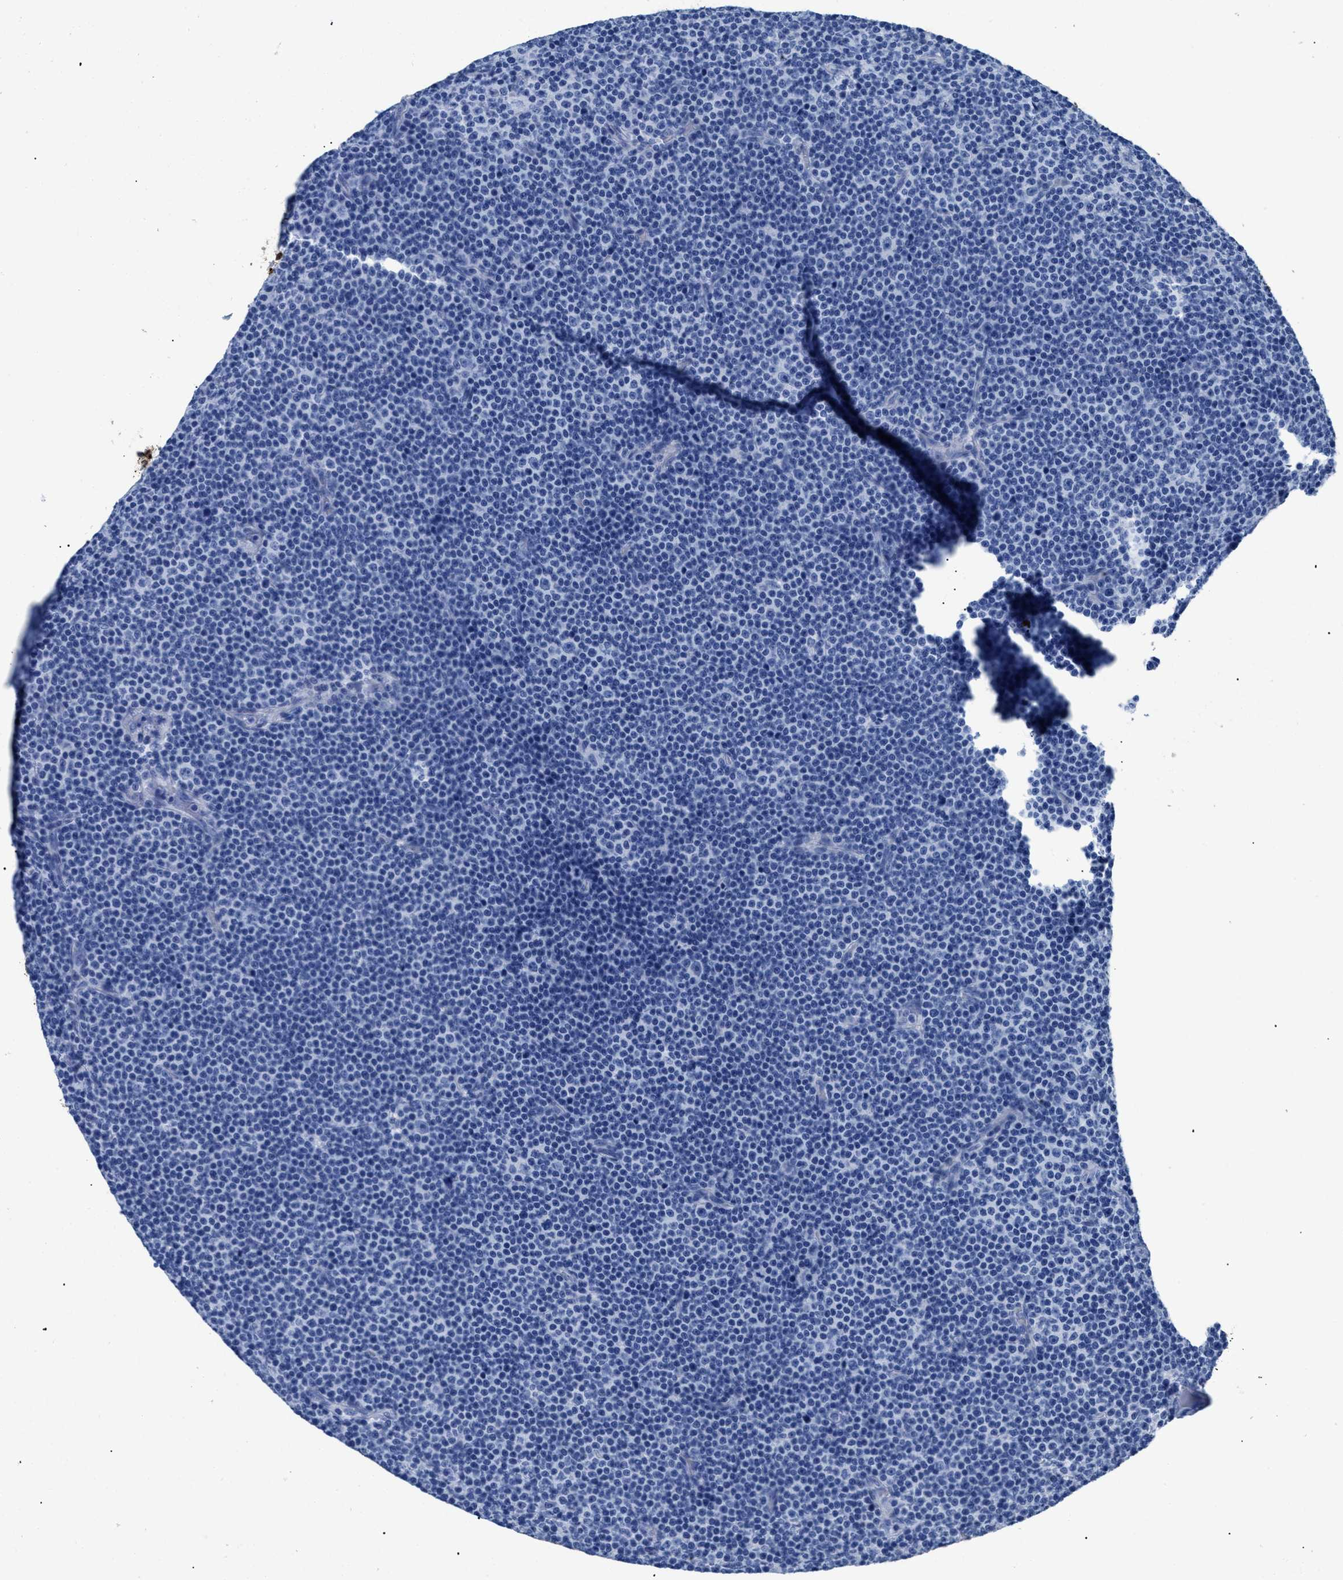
{"staining": {"intensity": "negative", "quantity": "none", "location": "none"}, "tissue": "lymphoma", "cell_type": "Tumor cells", "image_type": "cancer", "snomed": [{"axis": "morphology", "description": "Malignant lymphoma, non-Hodgkin's type, Low grade"}, {"axis": "topography", "description": "Lymph node"}], "caption": "The IHC micrograph has no significant expression in tumor cells of lymphoma tissue. Nuclei are stained in blue.", "gene": "DLC1", "patient": {"sex": "female", "age": 67}}